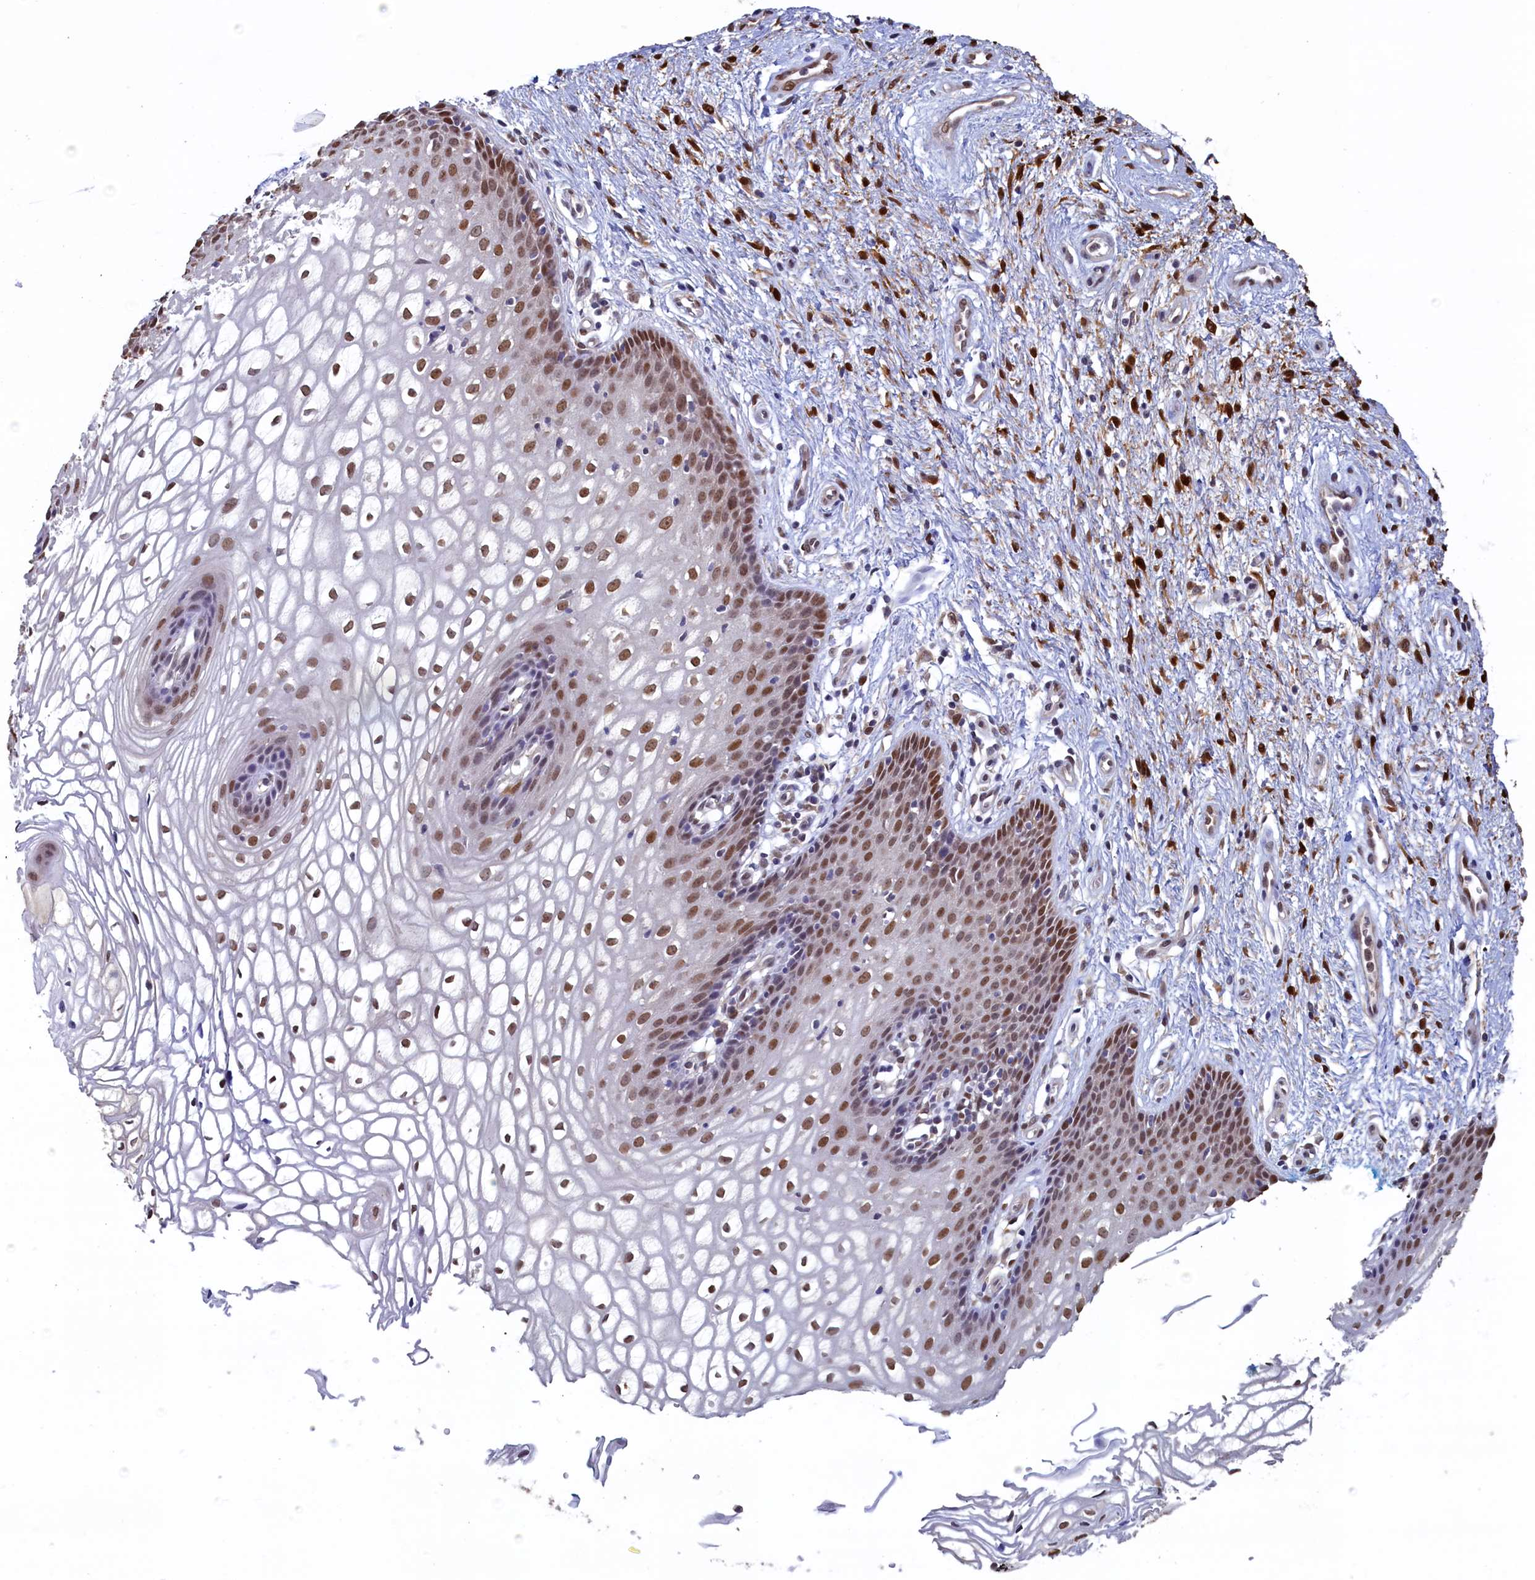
{"staining": {"intensity": "moderate", "quantity": ">75%", "location": "nuclear"}, "tissue": "vagina", "cell_type": "Squamous epithelial cells", "image_type": "normal", "snomed": [{"axis": "morphology", "description": "Normal tissue, NOS"}, {"axis": "topography", "description": "Vagina"}], "caption": "Squamous epithelial cells exhibit moderate nuclear positivity in approximately >75% of cells in unremarkable vagina.", "gene": "AHCY", "patient": {"sex": "female", "age": 34}}